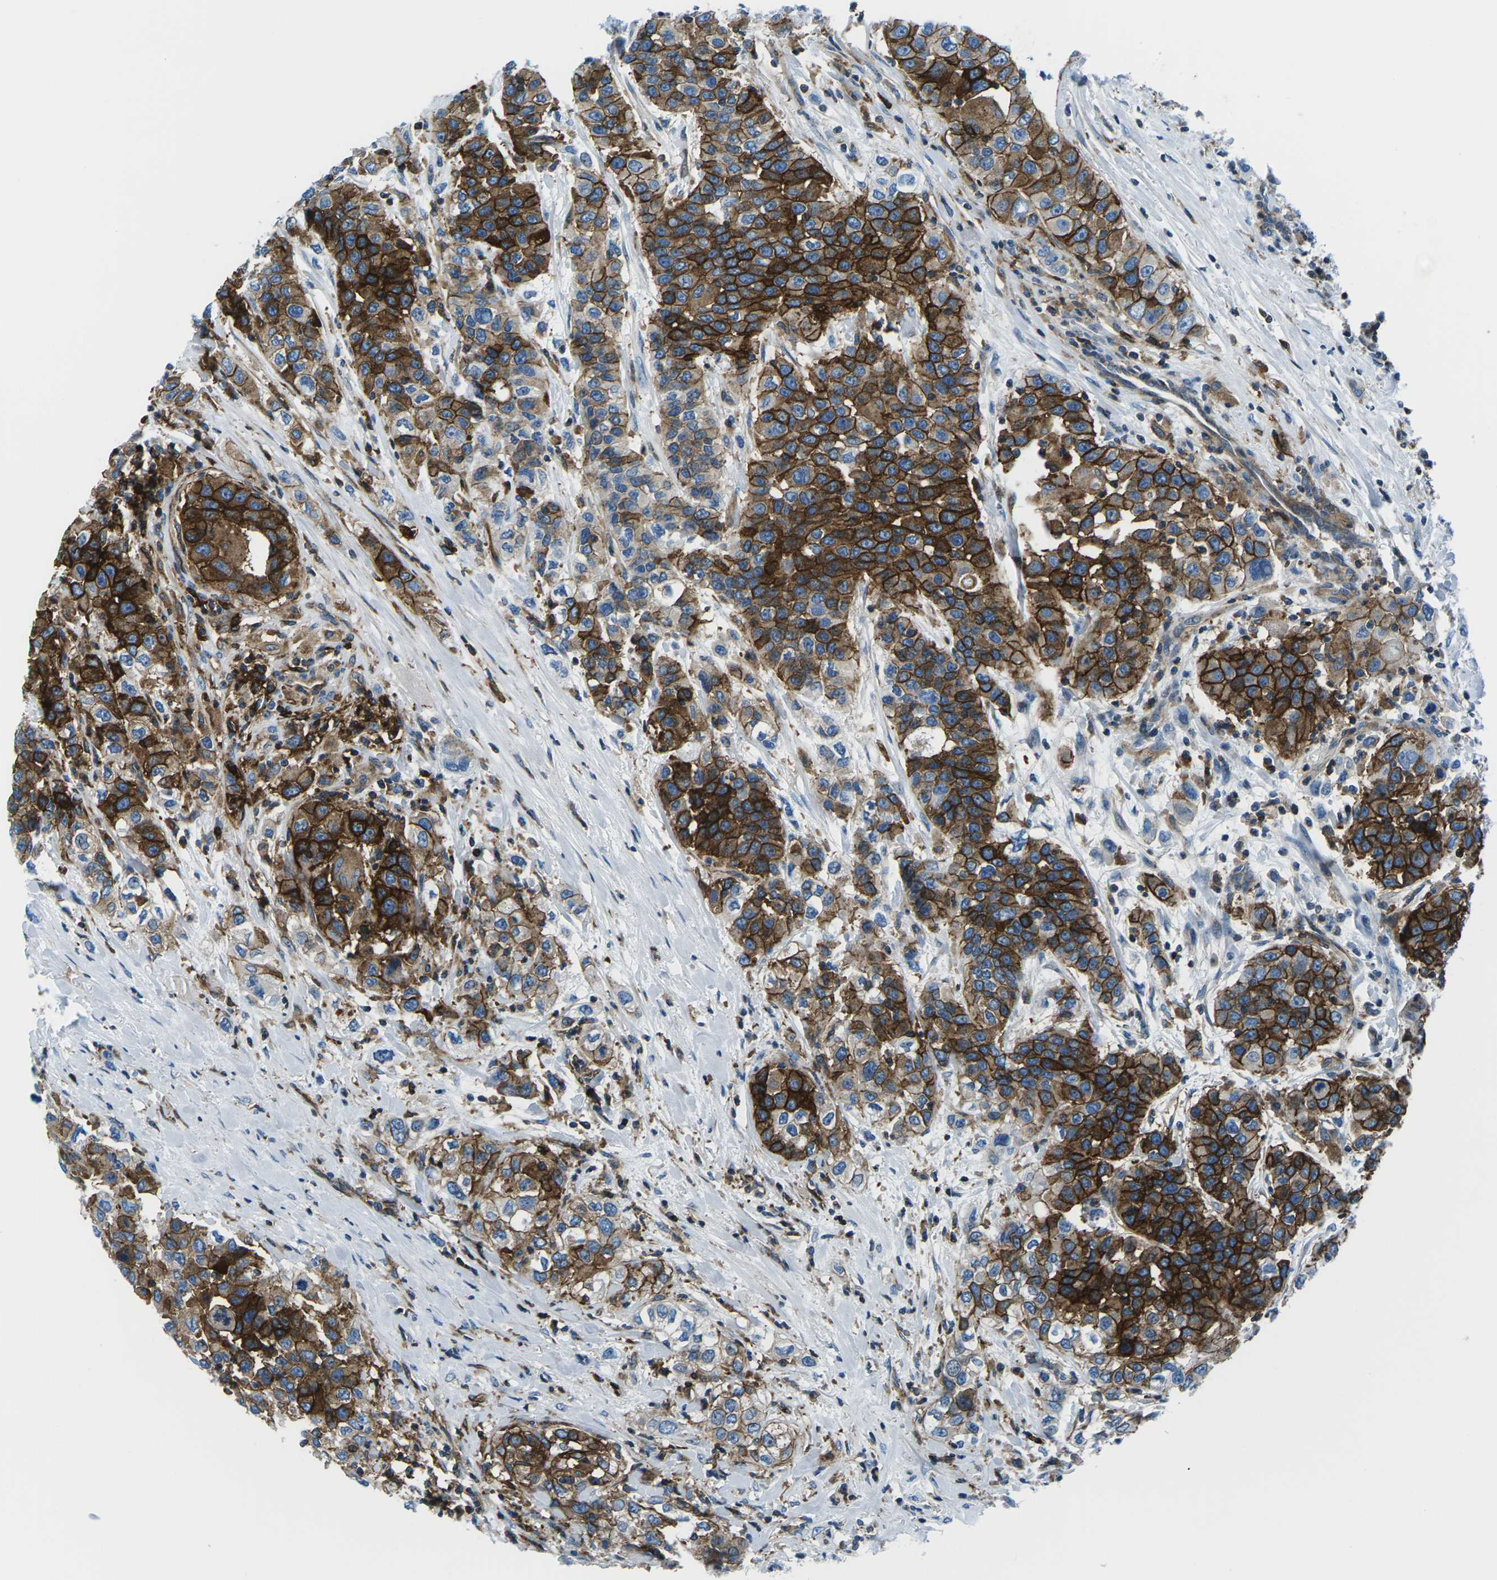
{"staining": {"intensity": "strong", "quantity": ">75%", "location": "cytoplasmic/membranous"}, "tissue": "urothelial cancer", "cell_type": "Tumor cells", "image_type": "cancer", "snomed": [{"axis": "morphology", "description": "Urothelial carcinoma, High grade"}, {"axis": "topography", "description": "Urinary bladder"}], "caption": "Immunohistochemical staining of human high-grade urothelial carcinoma exhibits high levels of strong cytoplasmic/membranous expression in approximately >75% of tumor cells.", "gene": "SOCS4", "patient": {"sex": "female", "age": 80}}